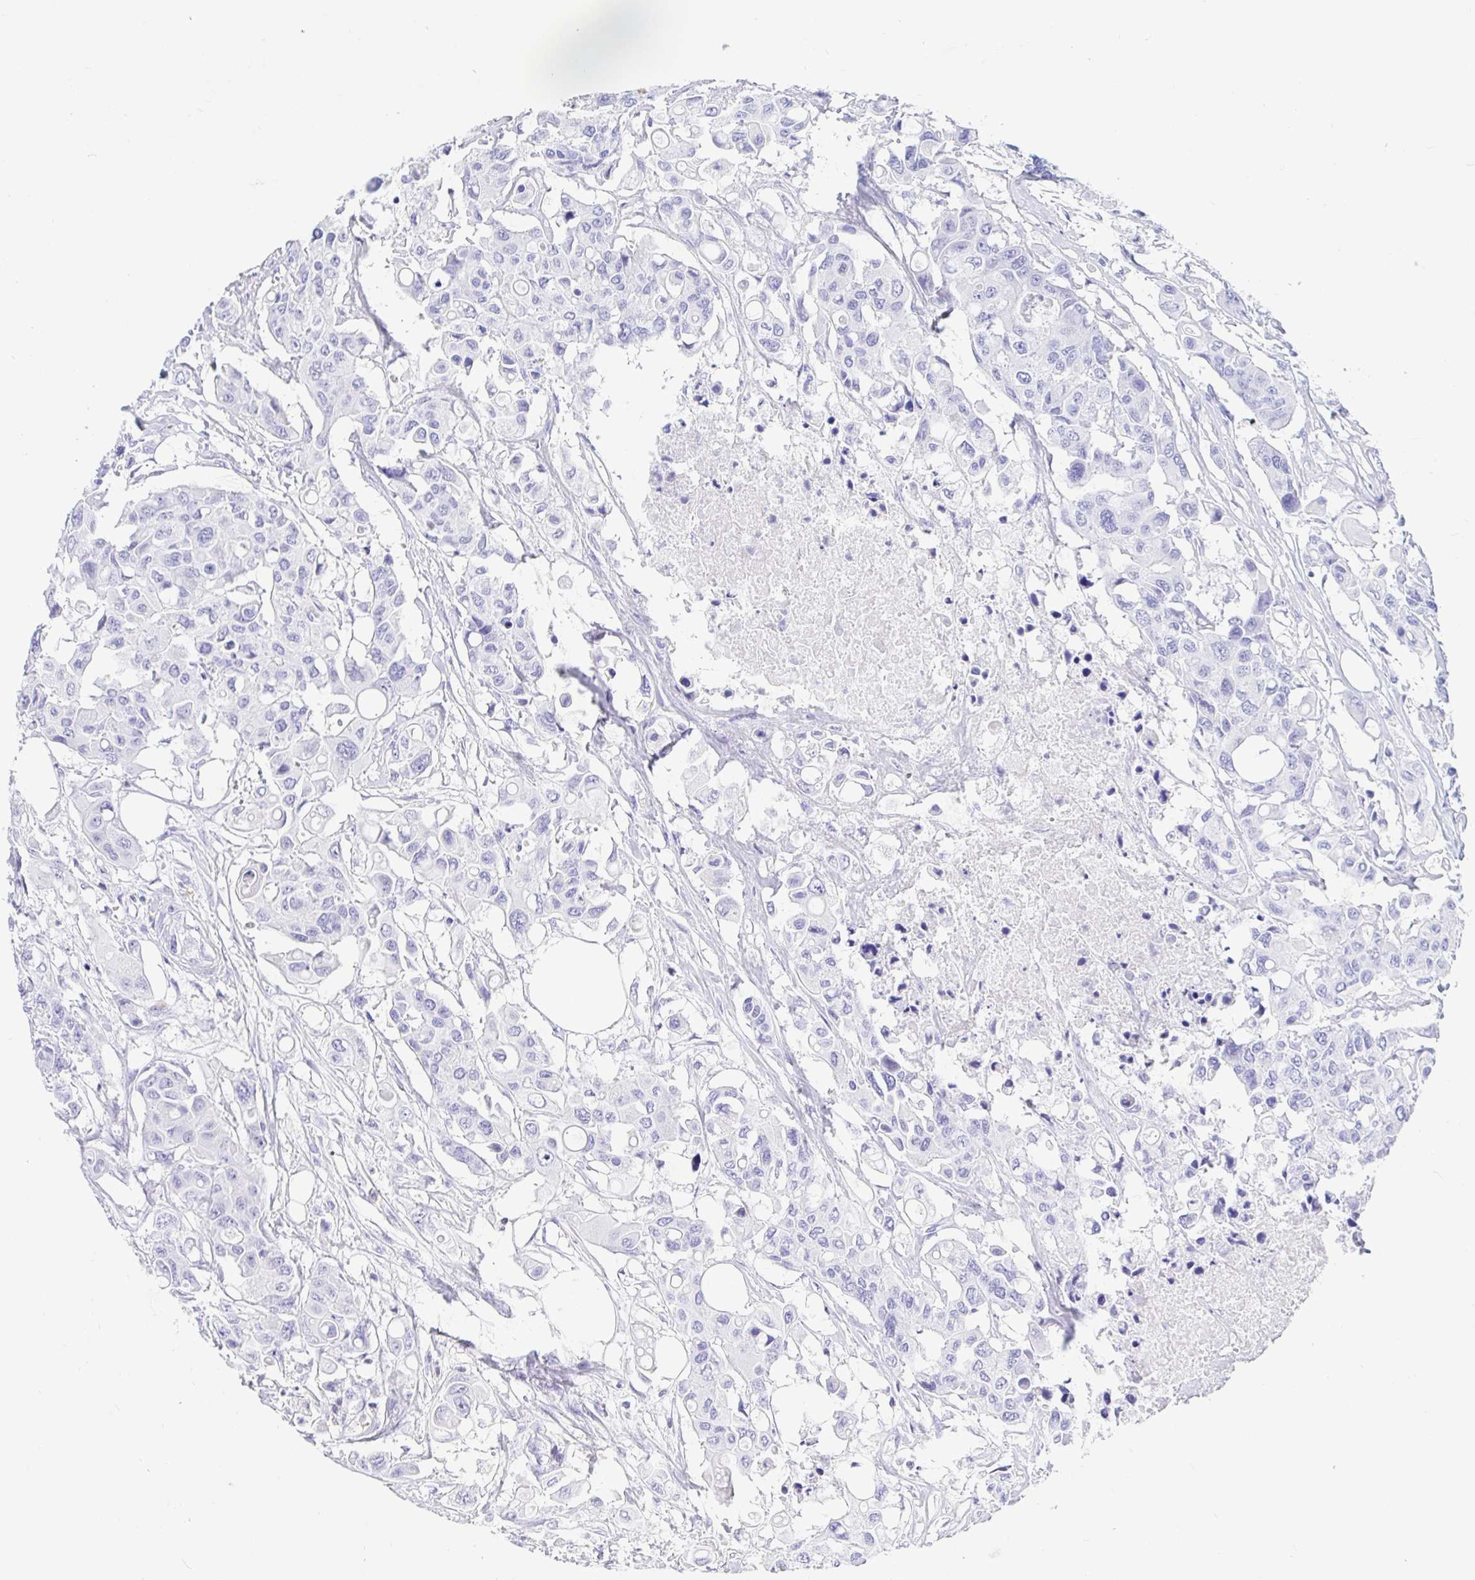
{"staining": {"intensity": "negative", "quantity": "none", "location": "none"}, "tissue": "colorectal cancer", "cell_type": "Tumor cells", "image_type": "cancer", "snomed": [{"axis": "morphology", "description": "Adenocarcinoma, NOS"}, {"axis": "topography", "description": "Colon"}], "caption": "Immunohistochemistry (IHC) micrograph of neoplastic tissue: colorectal adenocarcinoma stained with DAB (3,3'-diaminobenzidine) shows no significant protein expression in tumor cells.", "gene": "CD5", "patient": {"sex": "male", "age": 77}}